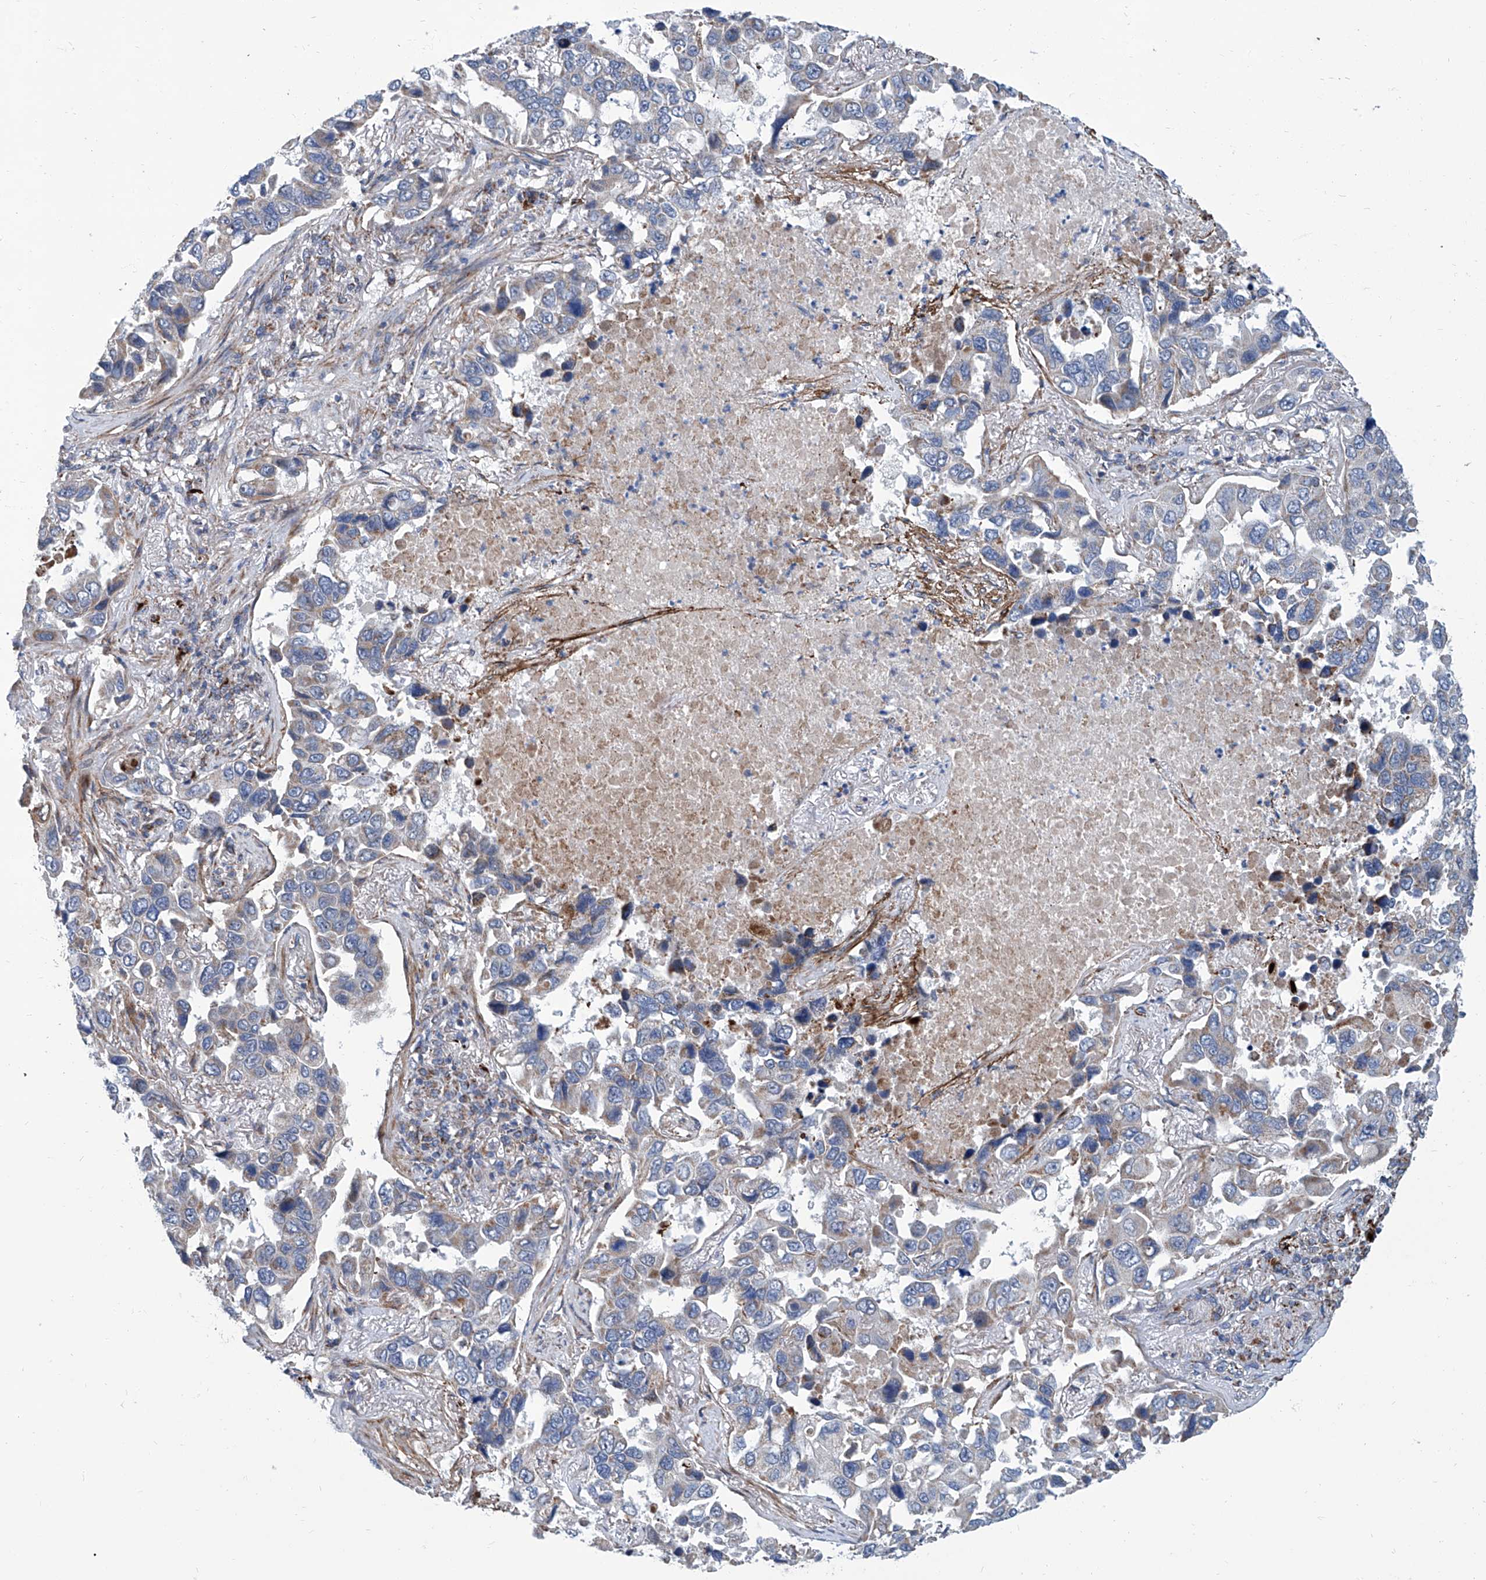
{"staining": {"intensity": "moderate", "quantity": "<25%", "location": "cytoplasmic/membranous"}, "tissue": "lung cancer", "cell_type": "Tumor cells", "image_type": "cancer", "snomed": [{"axis": "morphology", "description": "Adenocarcinoma, NOS"}, {"axis": "topography", "description": "Lung"}], "caption": "This micrograph exhibits IHC staining of human adenocarcinoma (lung), with low moderate cytoplasmic/membranous positivity in approximately <25% of tumor cells.", "gene": "USP48", "patient": {"sex": "male", "age": 64}}